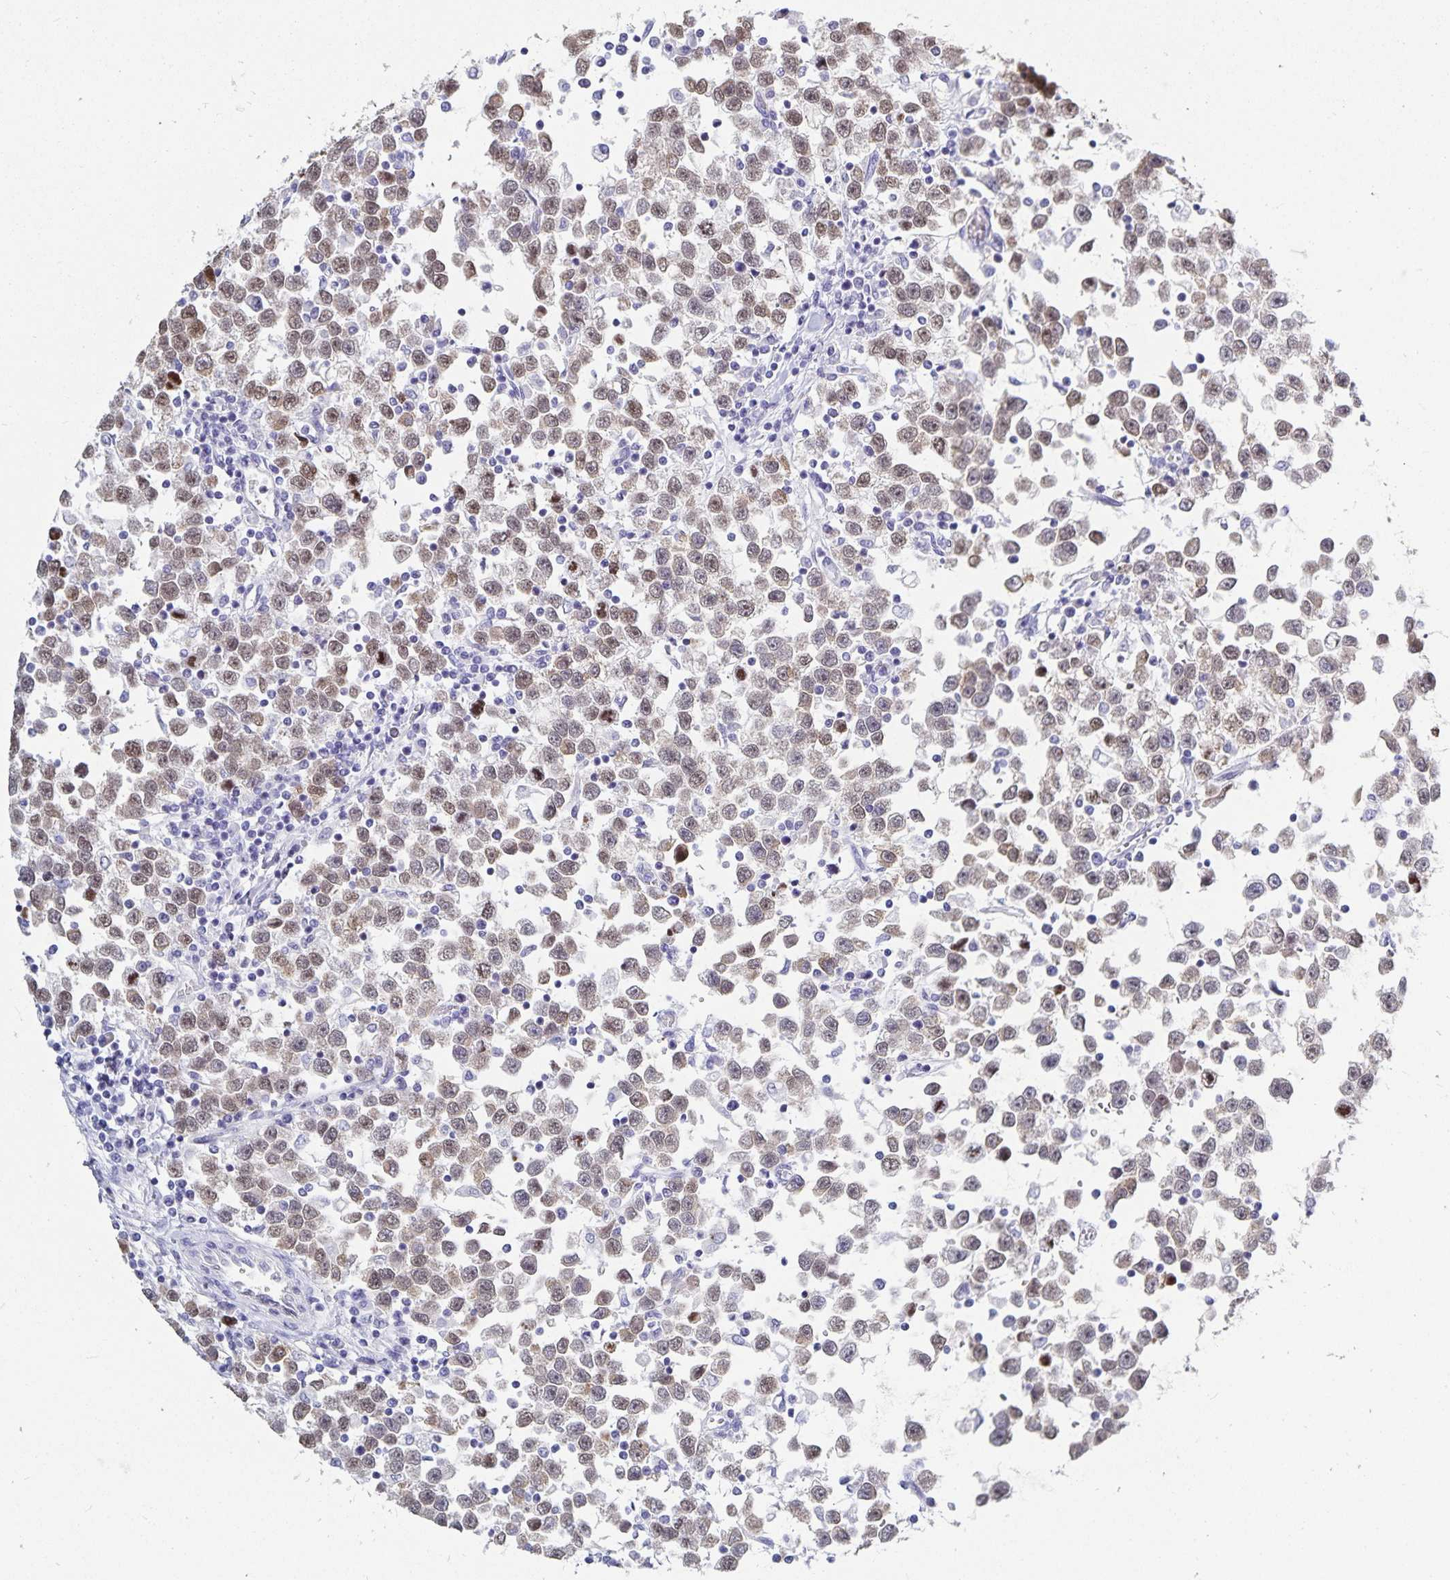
{"staining": {"intensity": "moderate", "quantity": "25%-75%", "location": "nuclear"}, "tissue": "testis cancer", "cell_type": "Tumor cells", "image_type": "cancer", "snomed": [{"axis": "morphology", "description": "Seminoma, NOS"}, {"axis": "topography", "description": "Testis"}], "caption": "Immunohistochemistry (IHC) of human seminoma (testis) demonstrates medium levels of moderate nuclear positivity in about 25%-75% of tumor cells.", "gene": "HMGB3", "patient": {"sex": "male", "age": 34}}